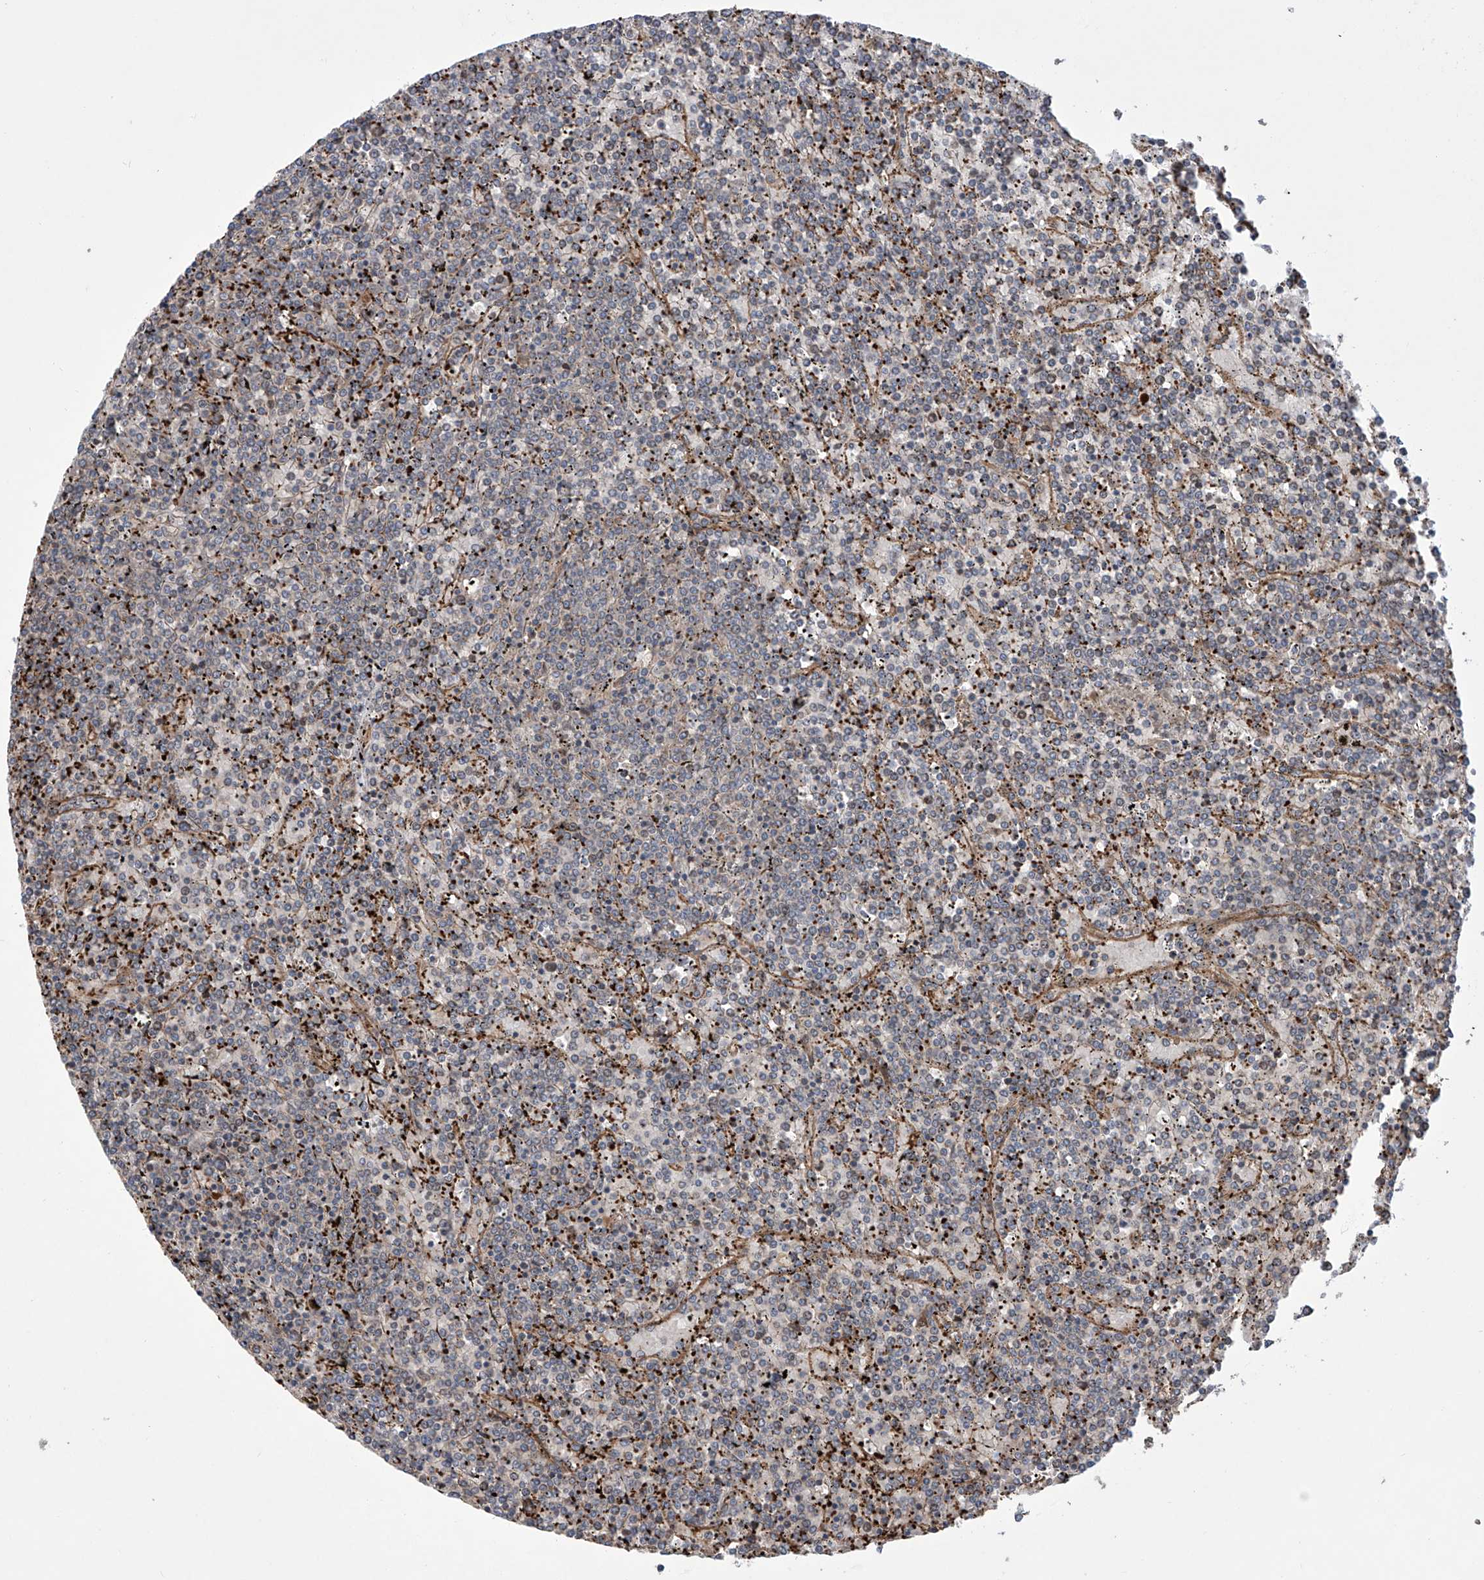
{"staining": {"intensity": "negative", "quantity": "none", "location": "none"}, "tissue": "lymphoma", "cell_type": "Tumor cells", "image_type": "cancer", "snomed": [{"axis": "morphology", "description": "Malignant lymphoma, non-Hodgkin's type, Low grade"}, {"axis": "topography", "description": "Spleen"}], "caption": "This histopathology image is of lymphoma stained with immunohistochemistry to label a protein in brown with the nuclei are counter-stained blue. There is no expression in tumor cells.", "gene": "APAF1", "patient": {"sex": "female", "age": 19}}